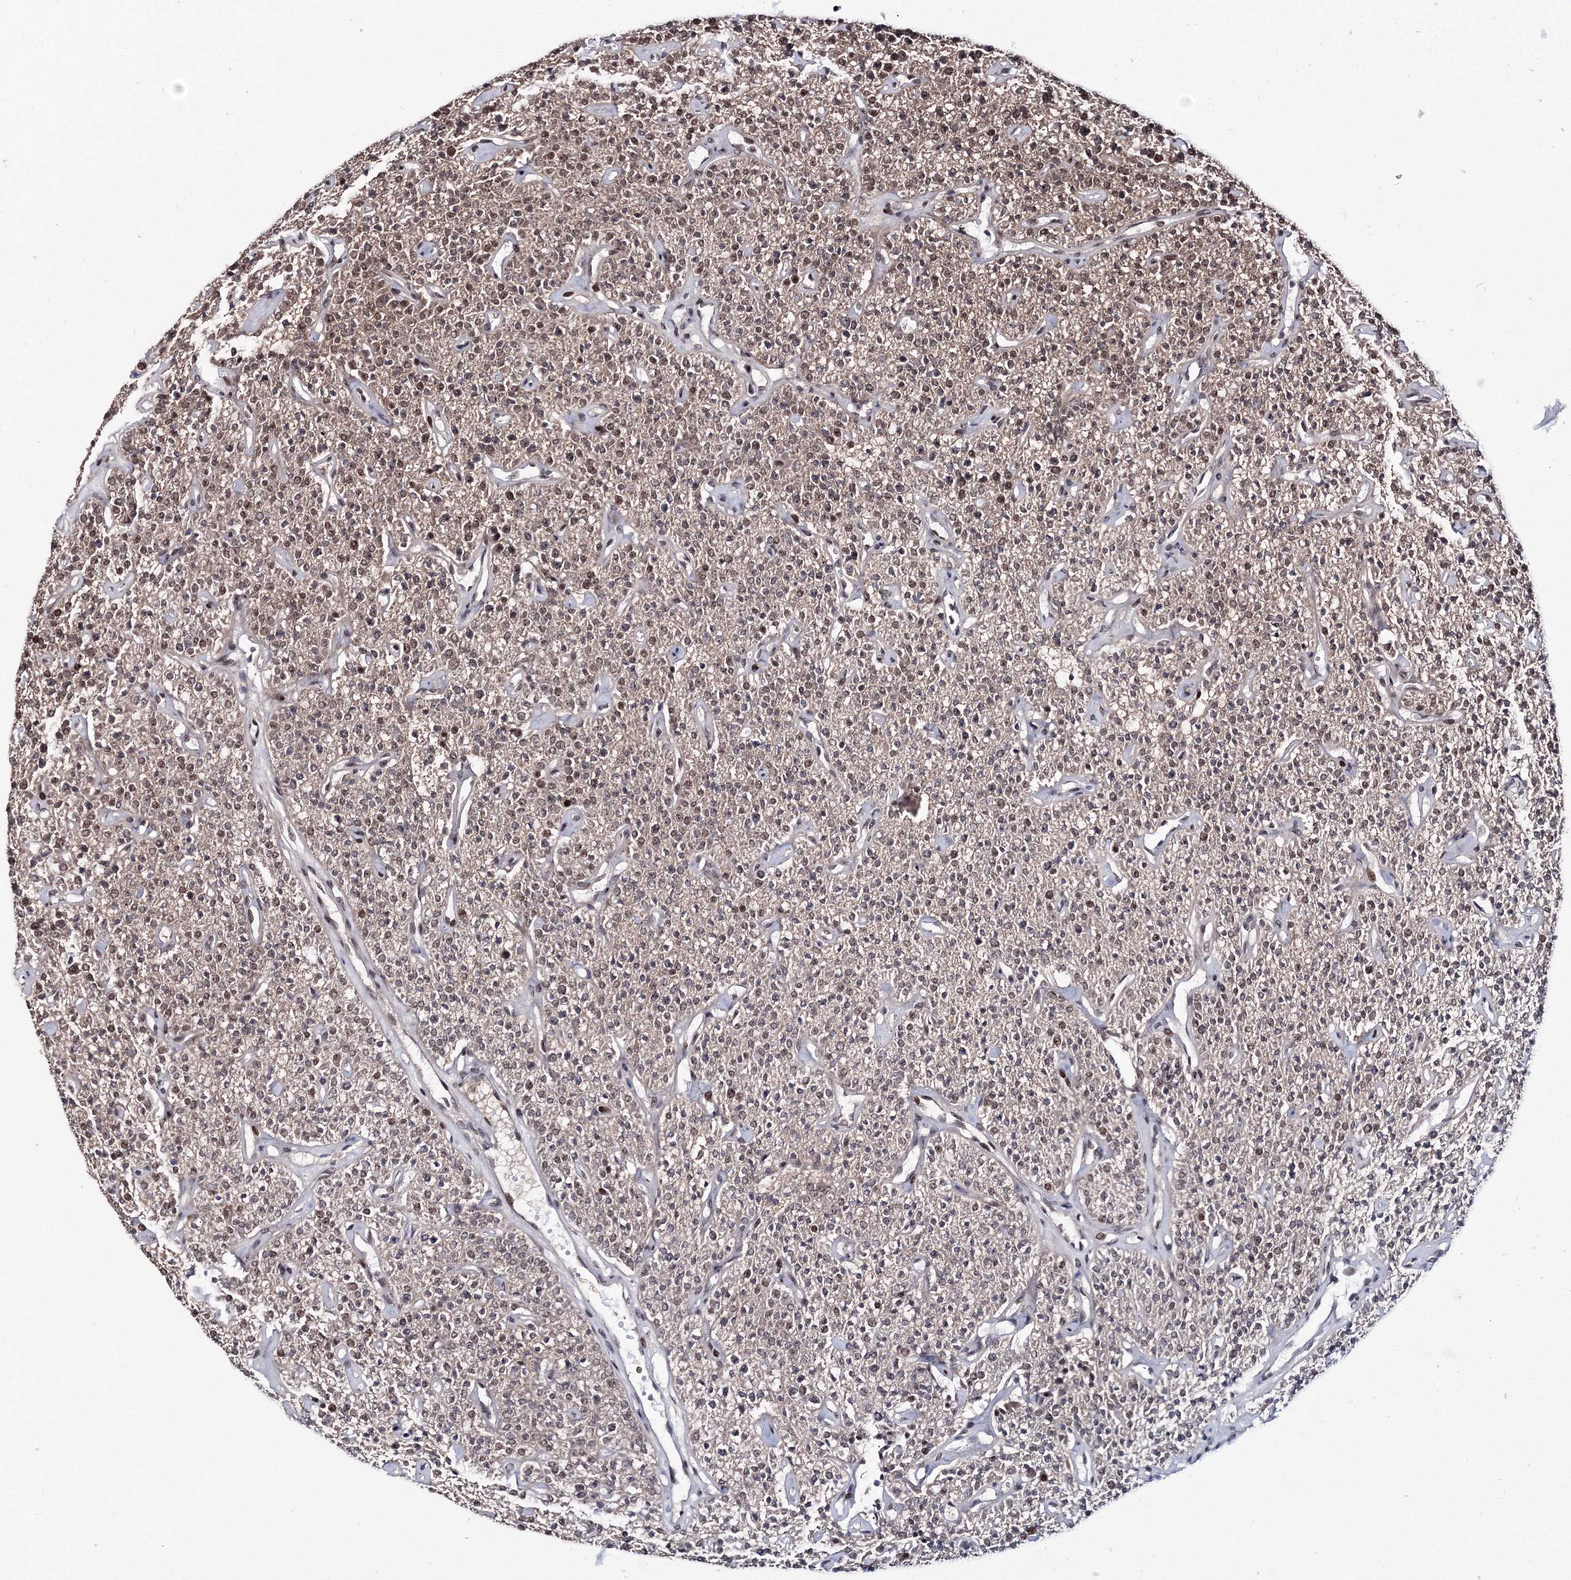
{"staining": {"intensity": "moderate", "quantity": "25%-75%", "location": "nuclear"}, "tissue": "parathyroid gland", "cell_type": "Glandular cells", "image_type": "normal", "snomed": [{"axis": "morphology", "description": "Normal tissue, NOS"}, {"axis": "topography", "description": "Parathyroid gland"}], "caption": "Protein expression analysis of benign parathyroid gland exhibits moderate nuclear staining in approximately 25%-75% of glandular cells.", "gene": "TATDN2", "patient": {"sex": "male", "age": 46}}